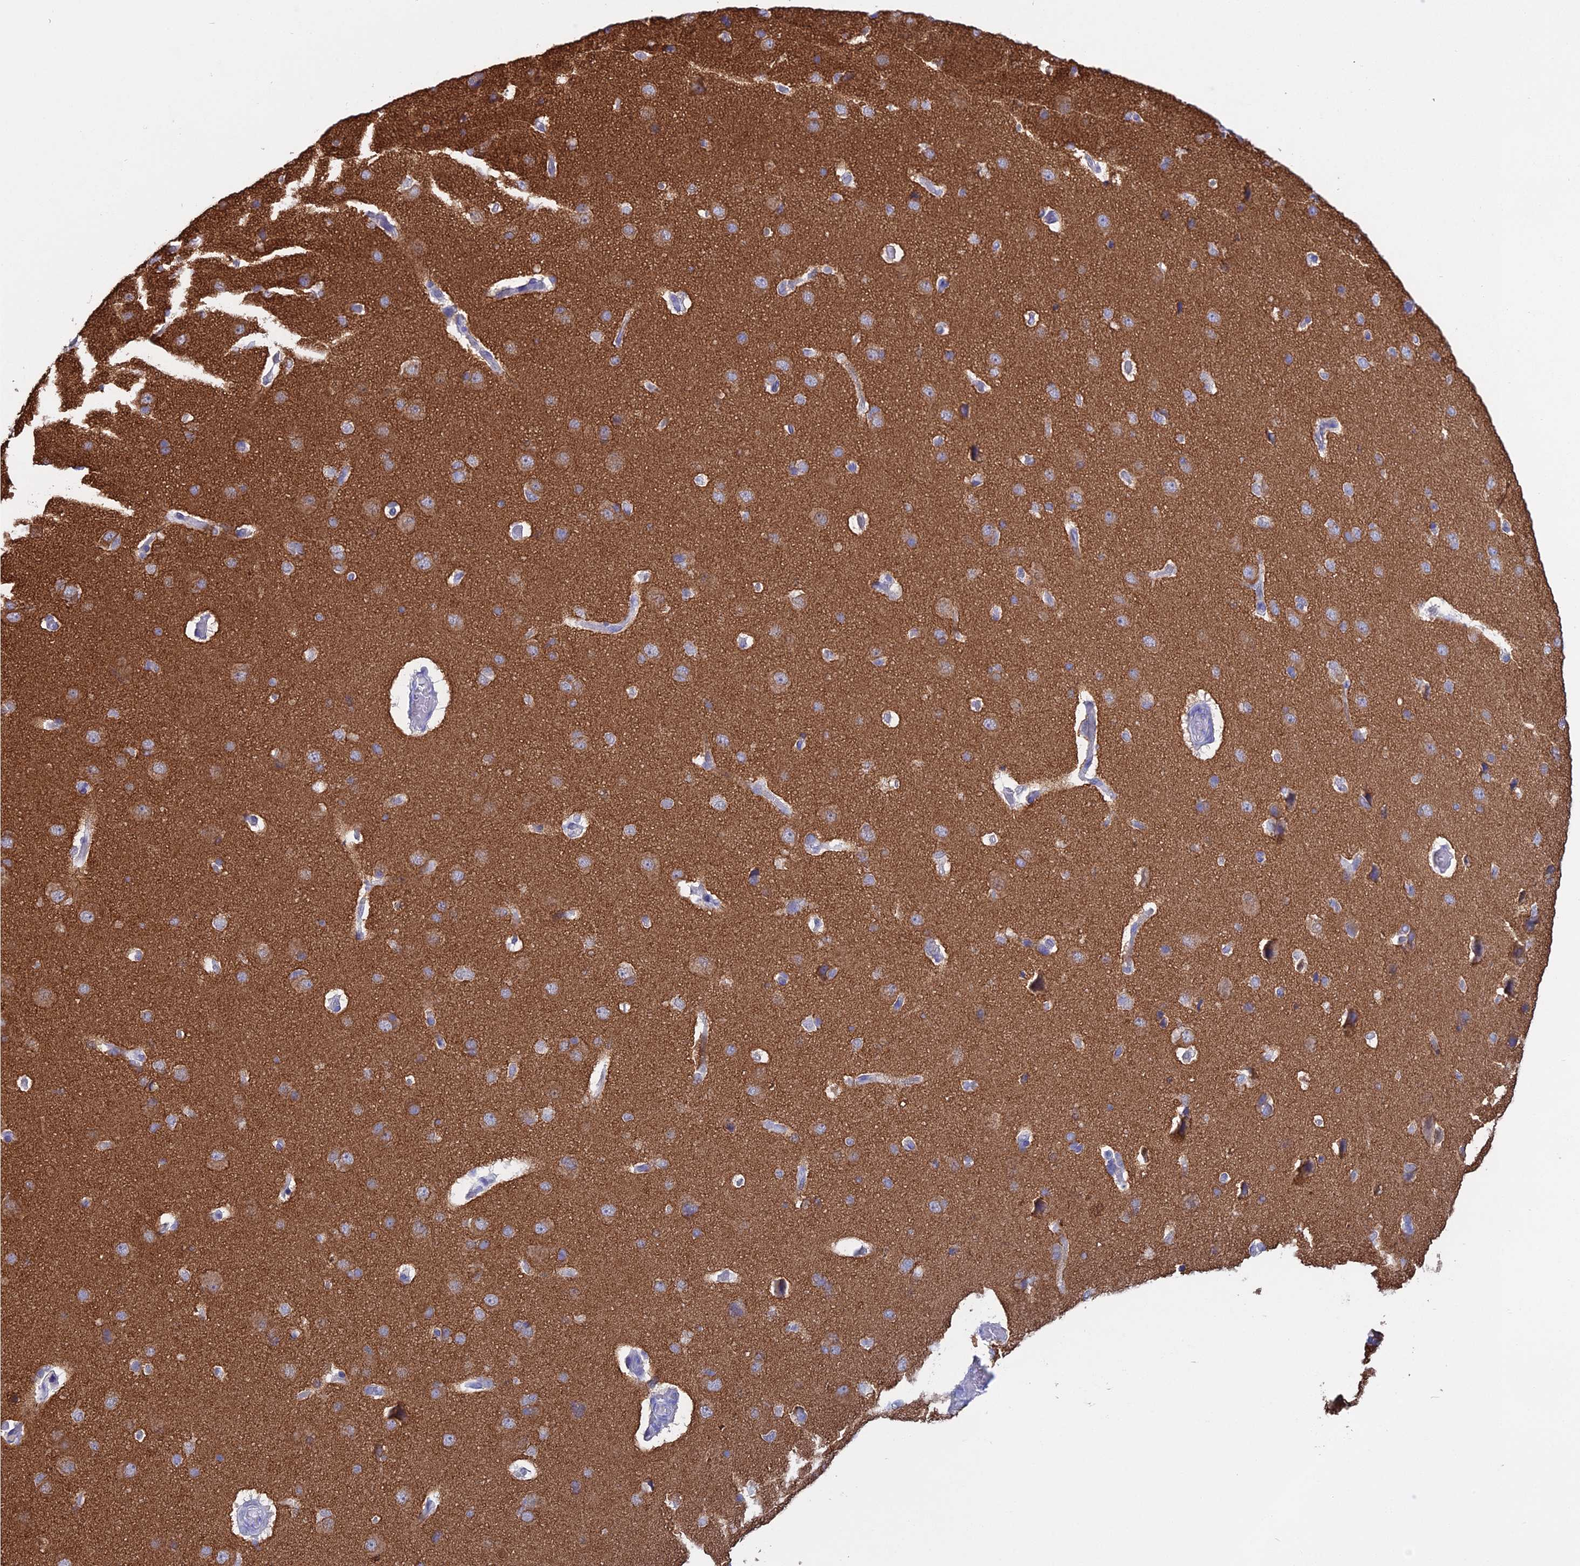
{"staining": {"intensity": "negative", "quantity": "none", "location": "none"}, "tissue": "cerebral cortex", "cell_type": "Endothelial cells", "image_type": "normal", "snomed": [{"axis": "morphology", "description": "Normal tissue, NOS"}, {"axis": "topography", "description": "Cerebral cortex"}], "caption": "Endothelial cells show no significant protein positivity in benign cerebral cortex. Nuclei are stained in blue.", "gene": "MAP6", "patient": {"sex": "male", "age": 62}}